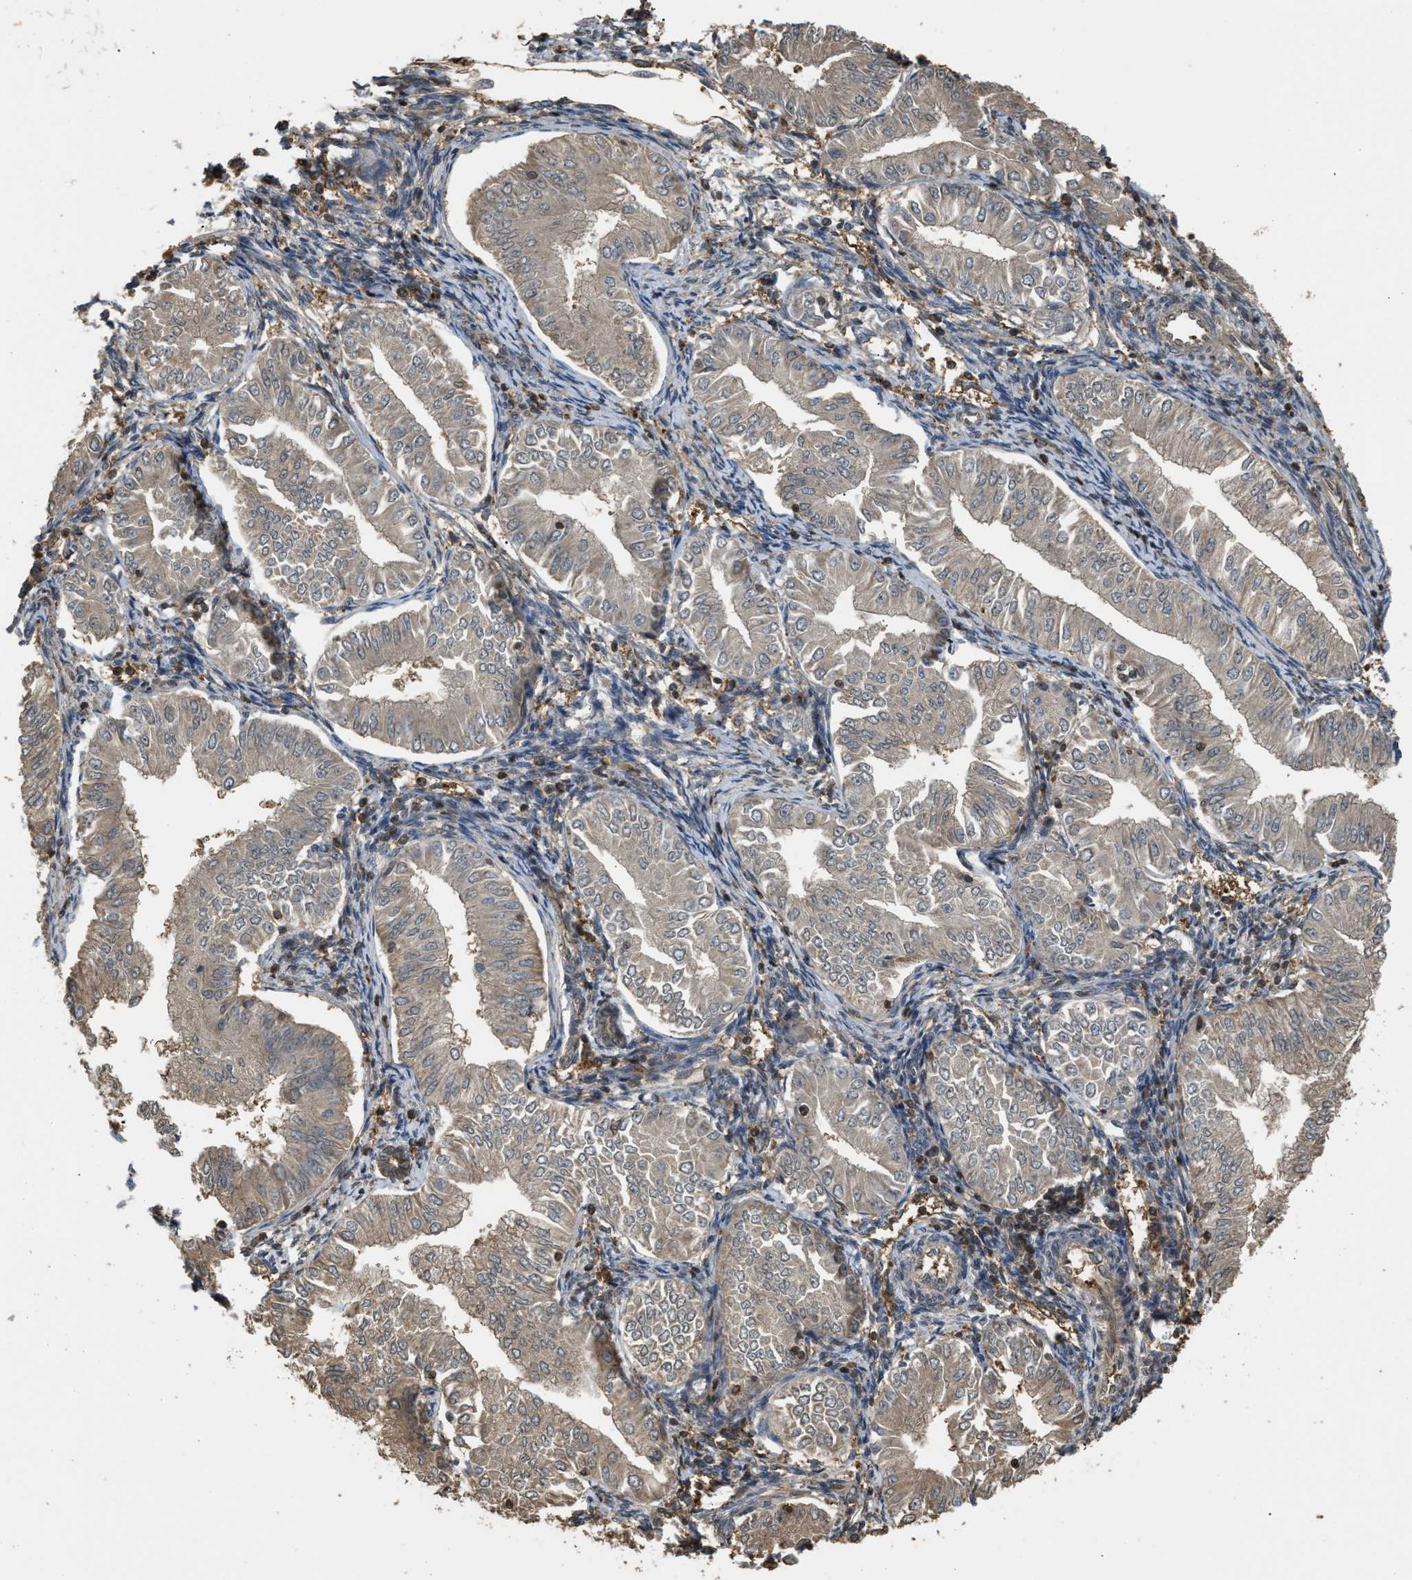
{"staining": {"intensity": "weak", "quantity": "<25%", "location": "cytoplasmic/membranous"}, "tissue": "endometrial cancer", "cell_type": "Tumor cells", "image_type": "cancer", "snomed": [{"axis": "morphology", "description": "Normal tissue, NOS"}, {"axis": "morphology", "description": "Adenocarcinoma, NOS"}, {"axis": "topography", "description": "Endometrium"}], "caption": "DAB immunohistochemical staining of endometrial adenocarcinoma reveals no significant staining in tumor cells.", "gene": "ARHGDIA", "patient": {"sex": "female", "age": 53}}